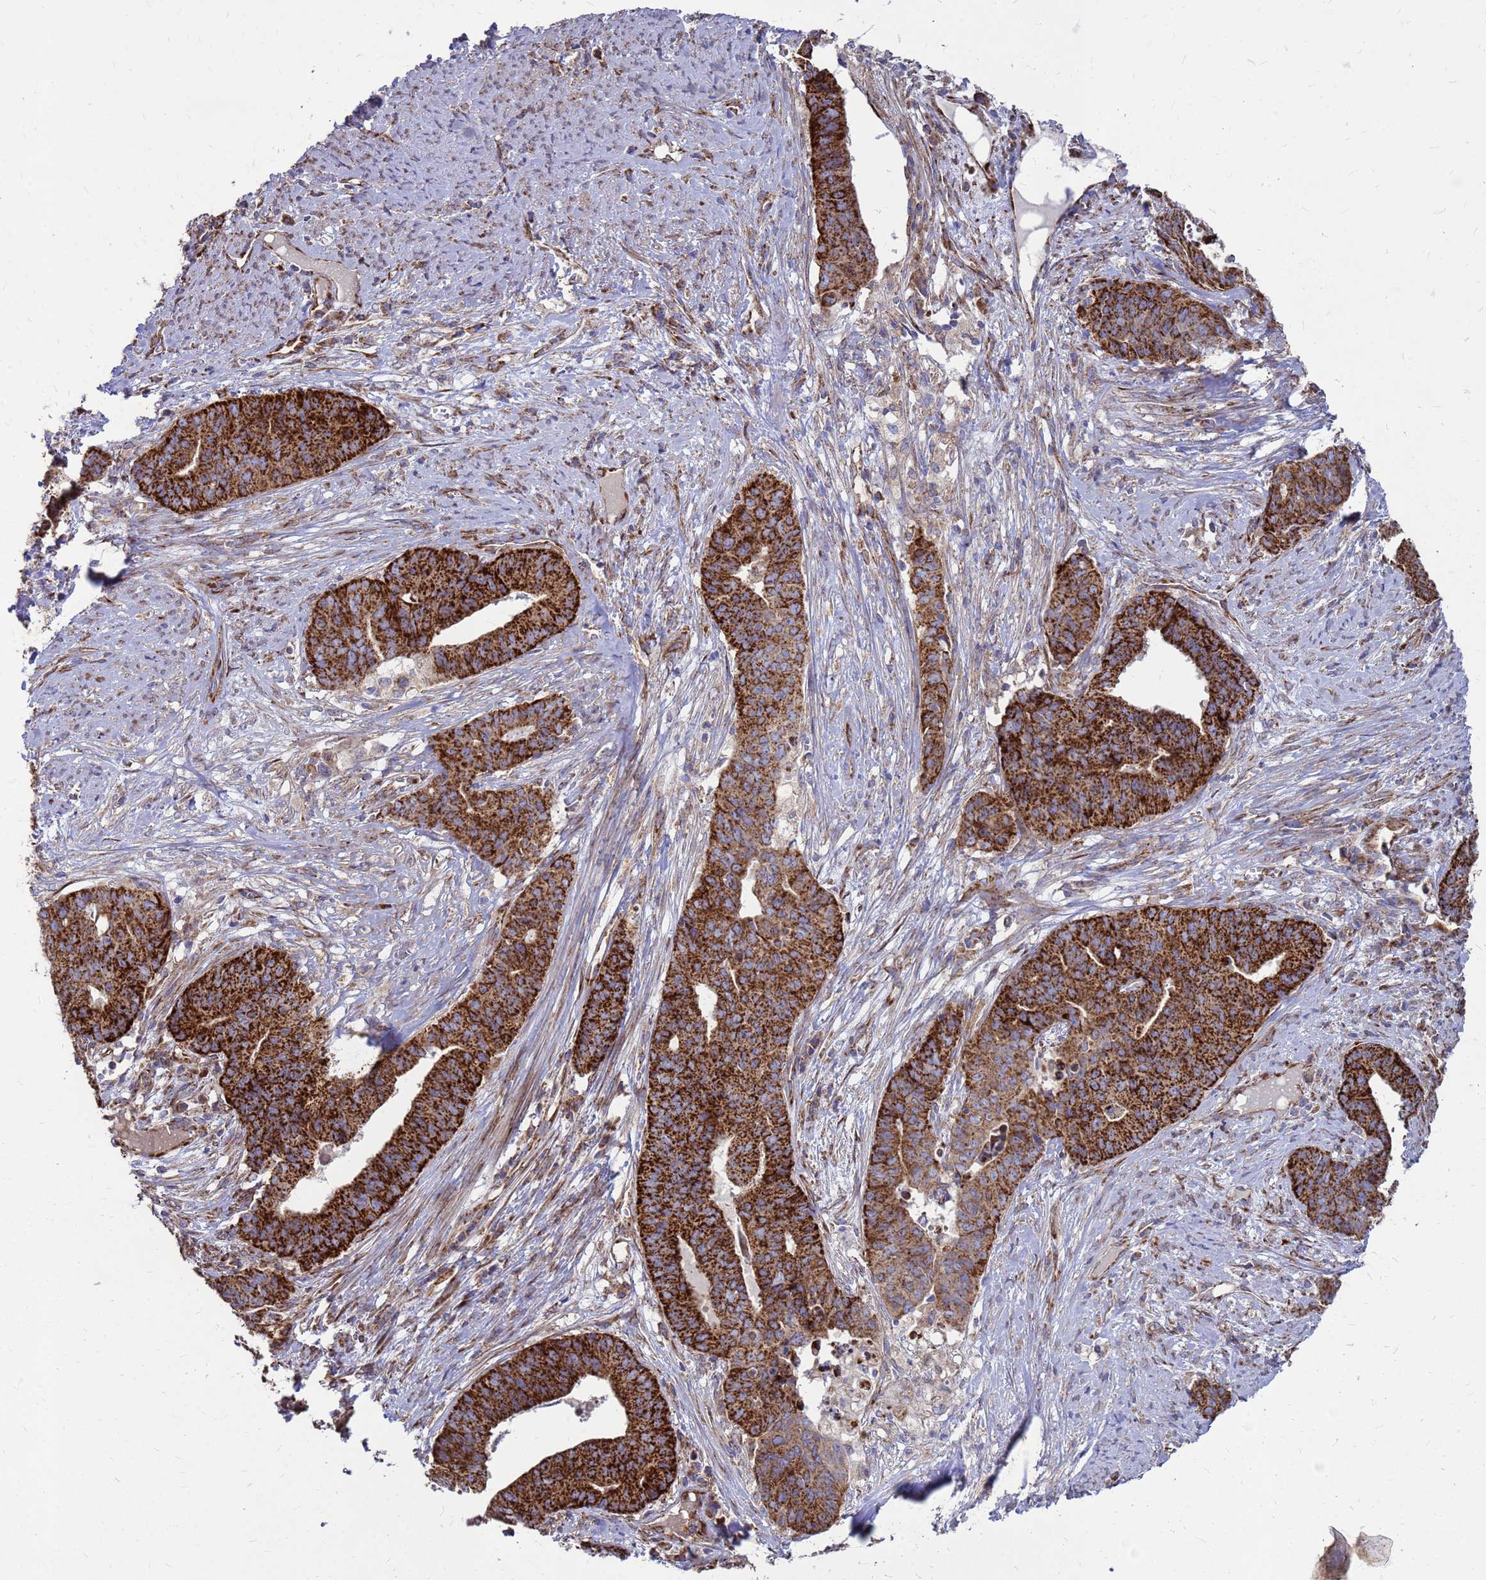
{"staining": {"intensity": "strong", "quantity": ">75%", "location": "cytoplasmic/membranous"}, "tissue": "endometrial cancer", "cell_type": "Tumor cells", "image_type": "cancer", "snomed": [{"axis": "morphology", "description": "Adenocarcinoma, NOS"}, {"axis": "topography", "description": "Endometrium"}], "caption": "Endometrial adenocarcinoma was stained to show a protein in brown. There is high levels of strong cytoplasmic/membranous expression in approximately >75% of tumor cells.", "gene": "FSTL4", "patient": {"sex": "female", "age": 59}}